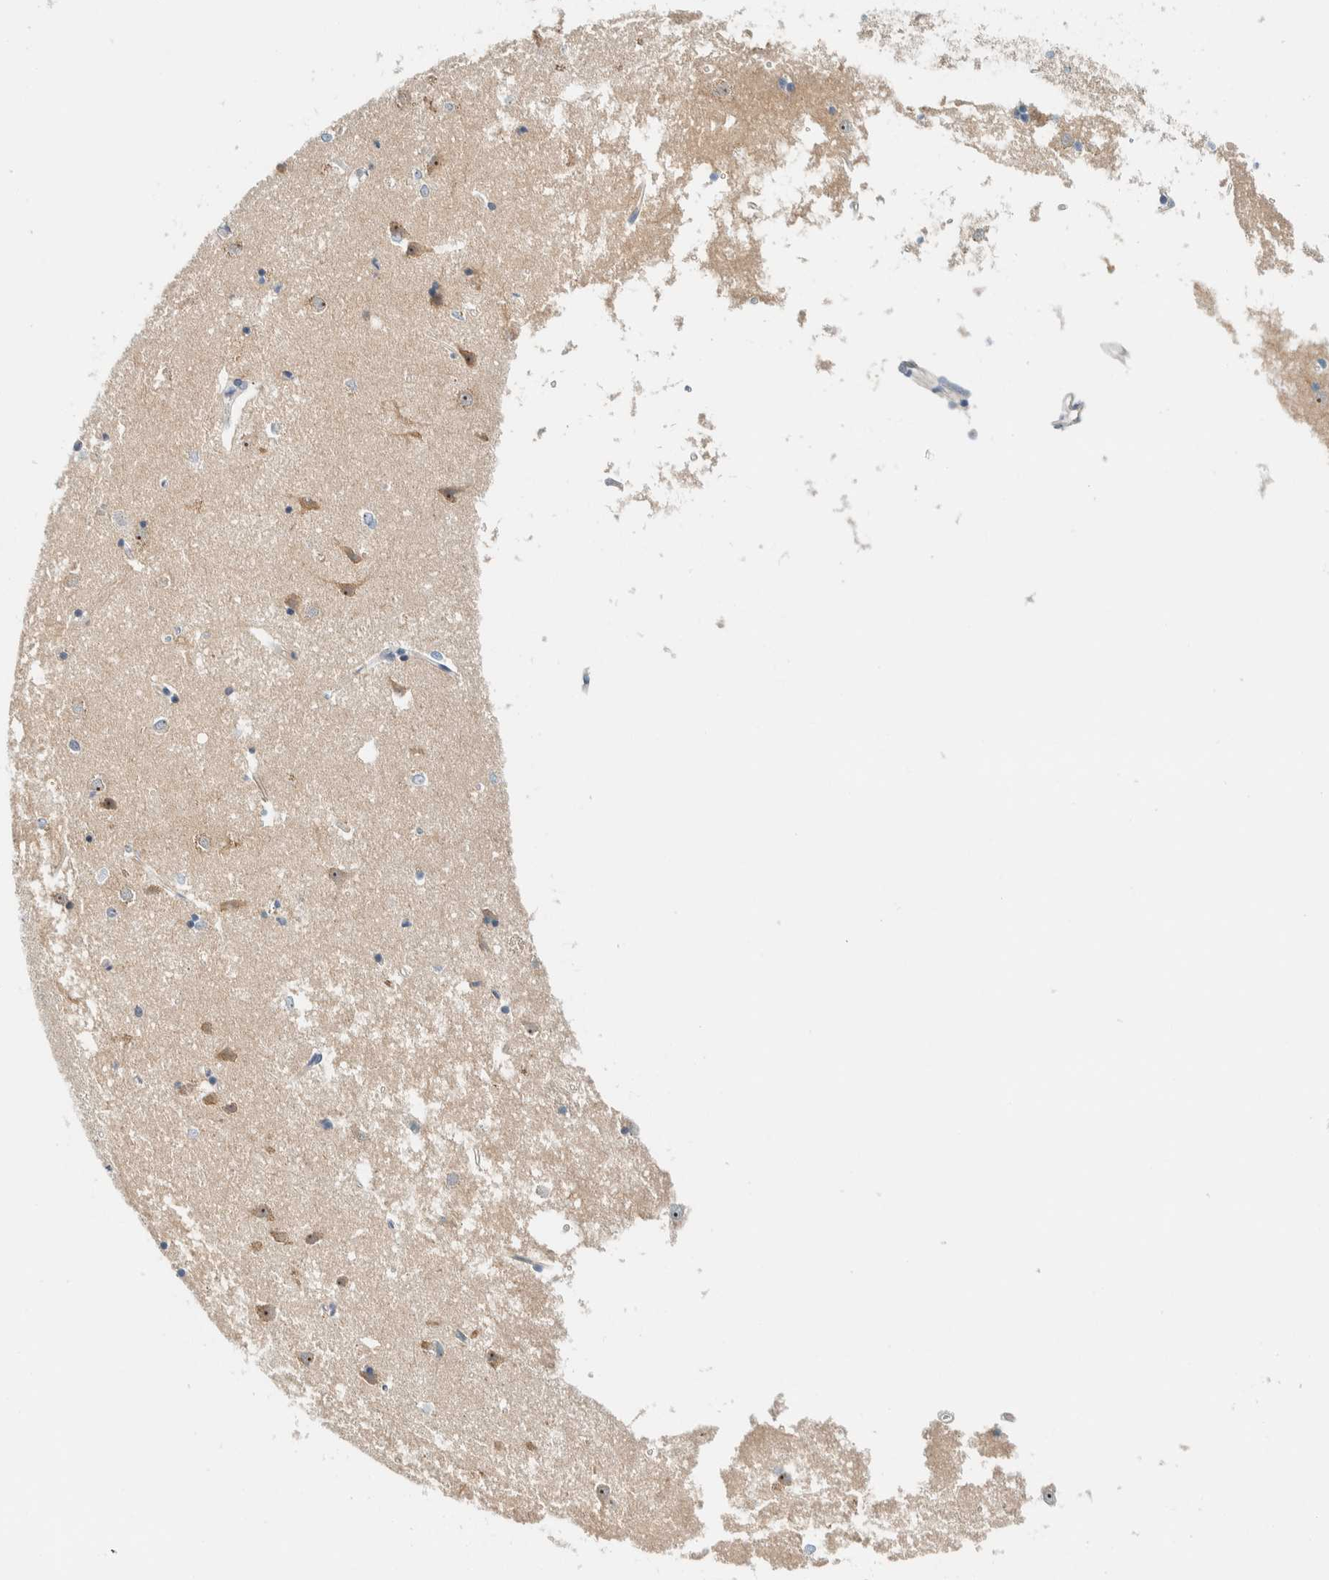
{"staining": {"intensity": "negative", "quantity": "none", "location": "none"}, "tissue": "caudate", "cell_type": "Glial cells", "image_type": "normal", "snomed": [{"axis": "morphology", "description": "Normal tissue, NOS"}, {"axis": "topography", "description": "Lateral ventricle wall"}], "caption": "Human caudate stained for a protein using immunohistochemistry shows no expression in glial cells.", "gene": "NDE1", "patient": {"sex": "male", "age": 45}}